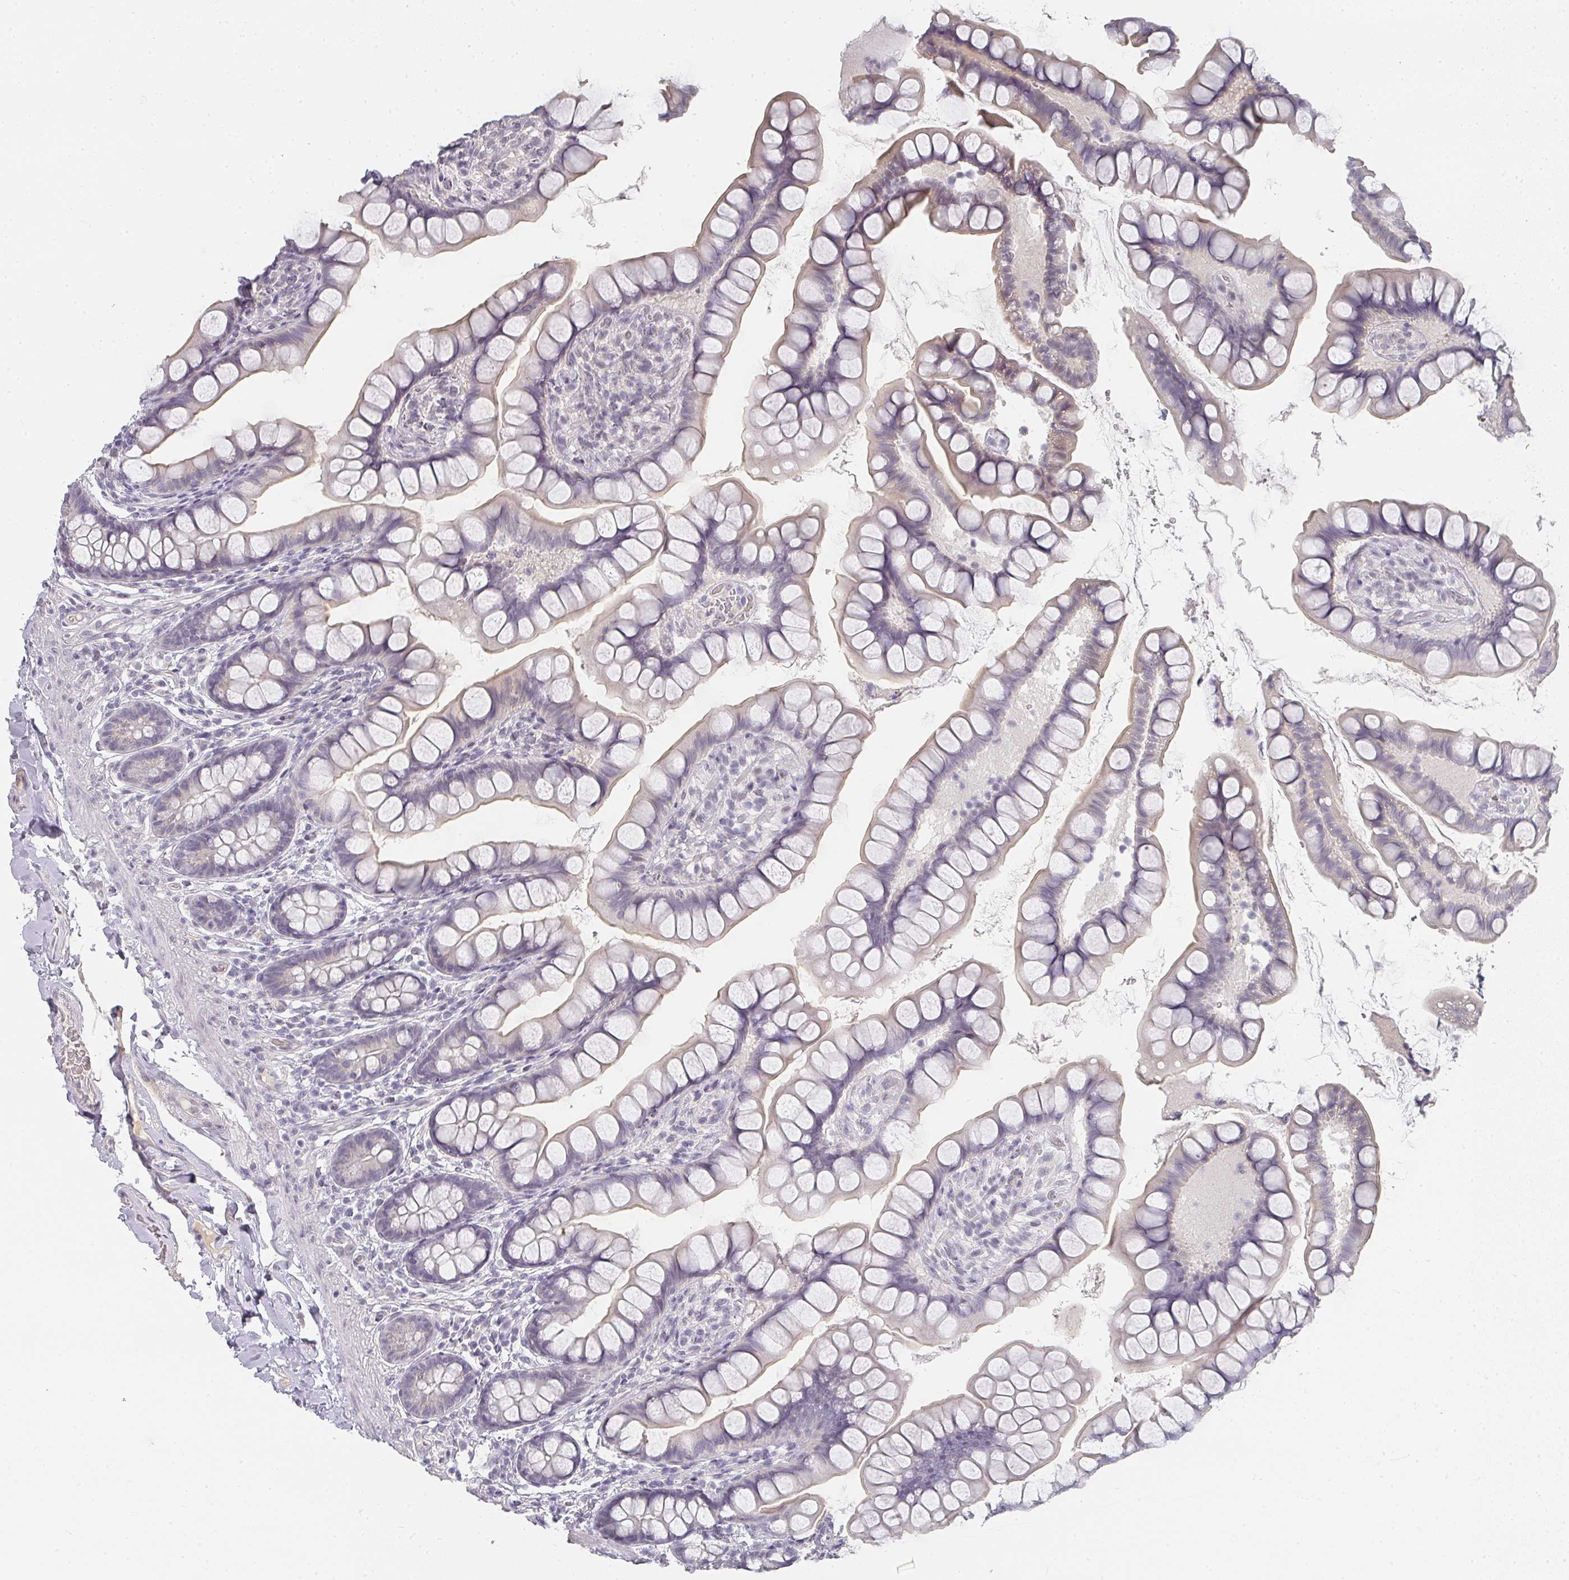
{"staining": {"intensity": "negative", "quantity": "none", "location": "none"}, "tissue": "small intestine", "cell_type": "Glandular cells", "image_type": "normal", "snomed": [{"axis": "morphology", "description": "Normal tissue, NOS"}, {"axis": "topography", "description": "Small intestine"}], "caption": "Glandular cells show no significant protein staining in normal small intestine. (DAB IHC, high magnification).", "gene": "SHISA2", "patient": {"sex": "male", "age": 70}}